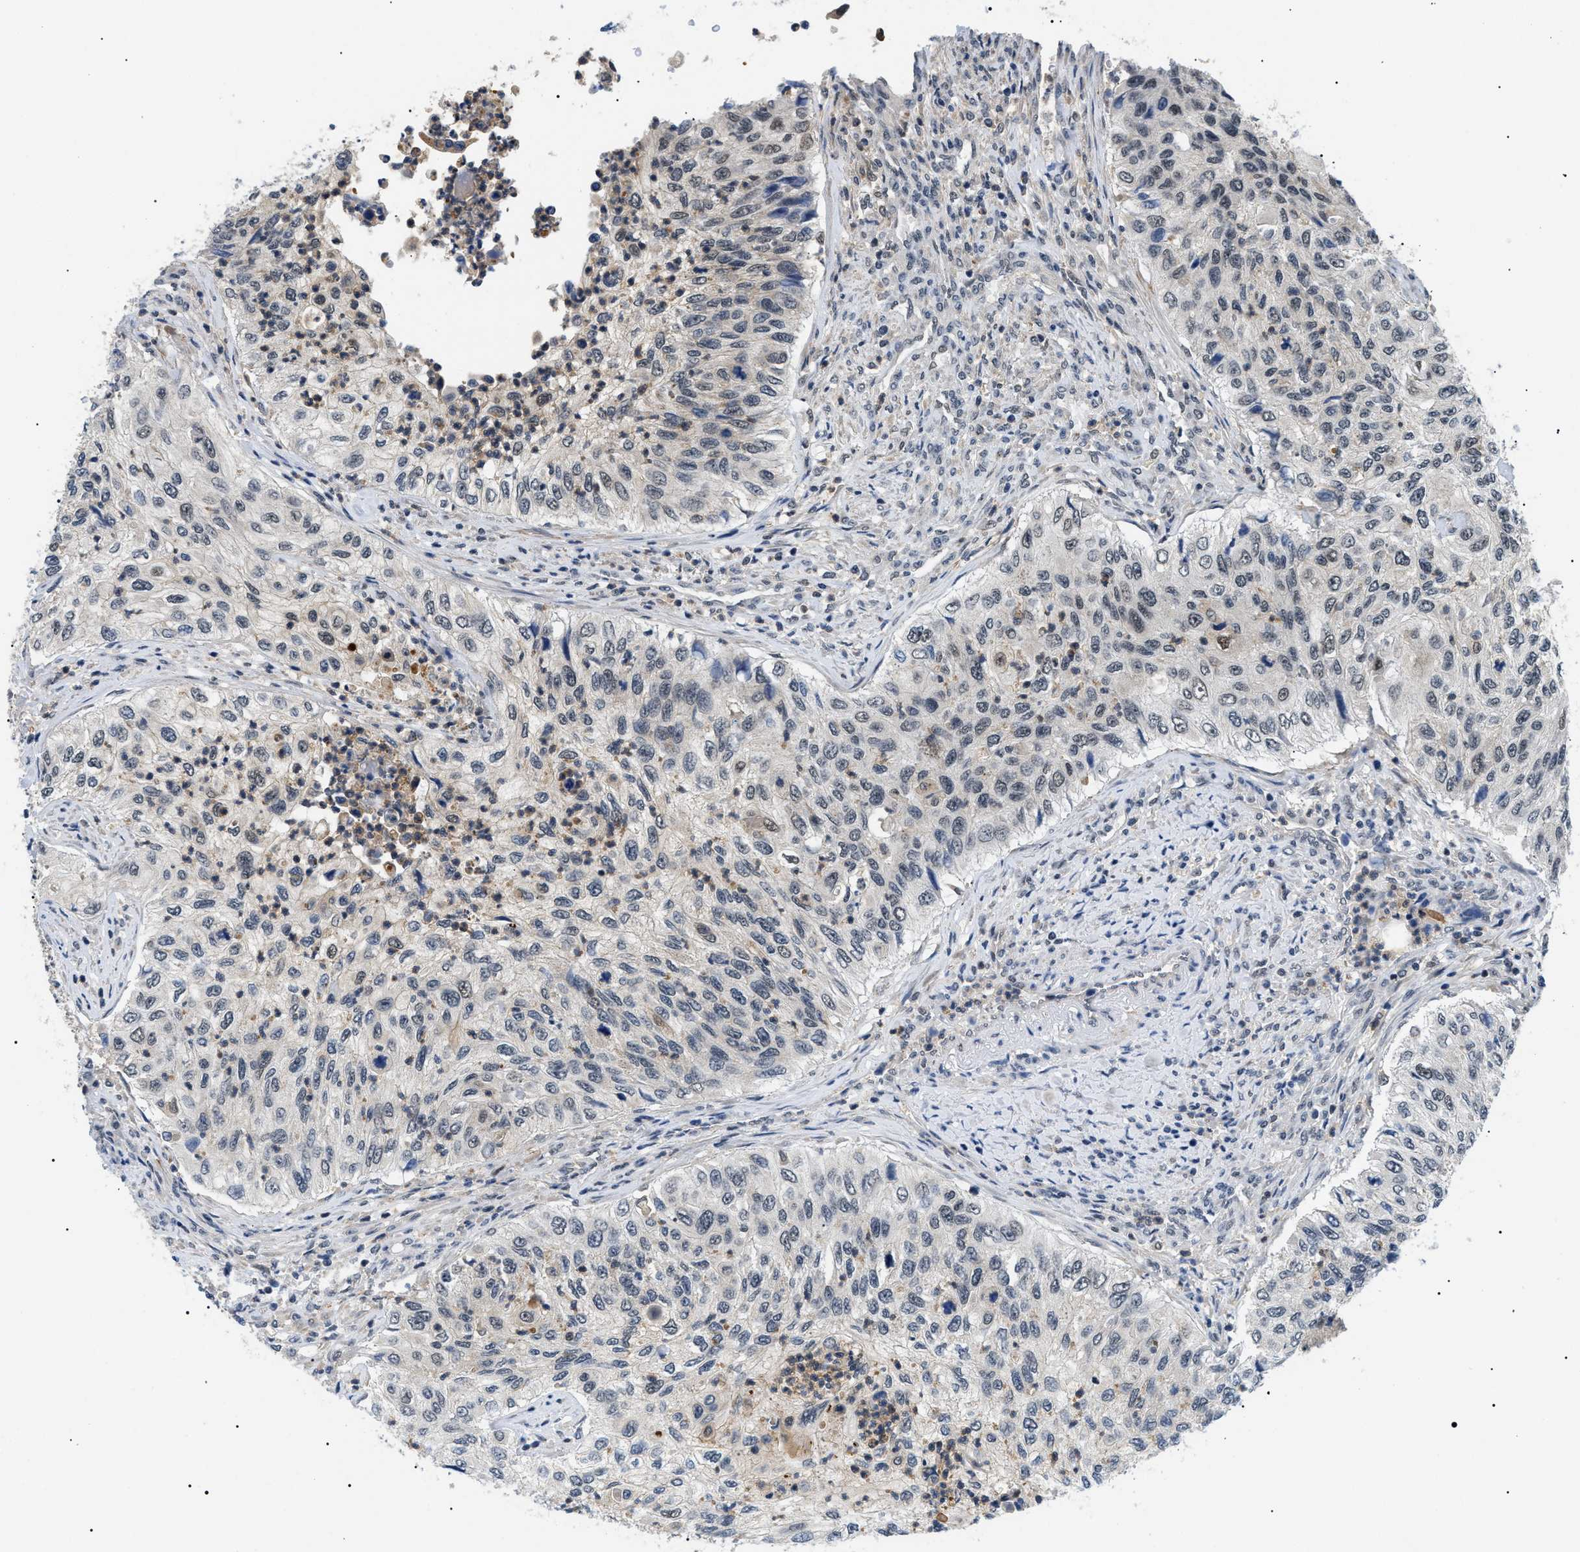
{"staining": {"intensity": "weak", "quantity": "<25%", "location": "nuclear"}, "tissue": "urothelial cancer", "cell_type": "Tumor cells", "image_type": "cancer", "snomed": [{"axis": "morphology", "description": "Urothelial carcinoma, High grade"}, {"axis": "topography", "description": "Urinary bladder"}], "caption": "This is a image of immunohistochemistry staining of urothelial carcinoma (high-grade), which shows no expression in tumor cells. (Brightfield microscopy of DAB immunohistochemistry (IHC) at high magnification).", "gene": "RBM15", "patient": {"sex": "female", "age": 60}}